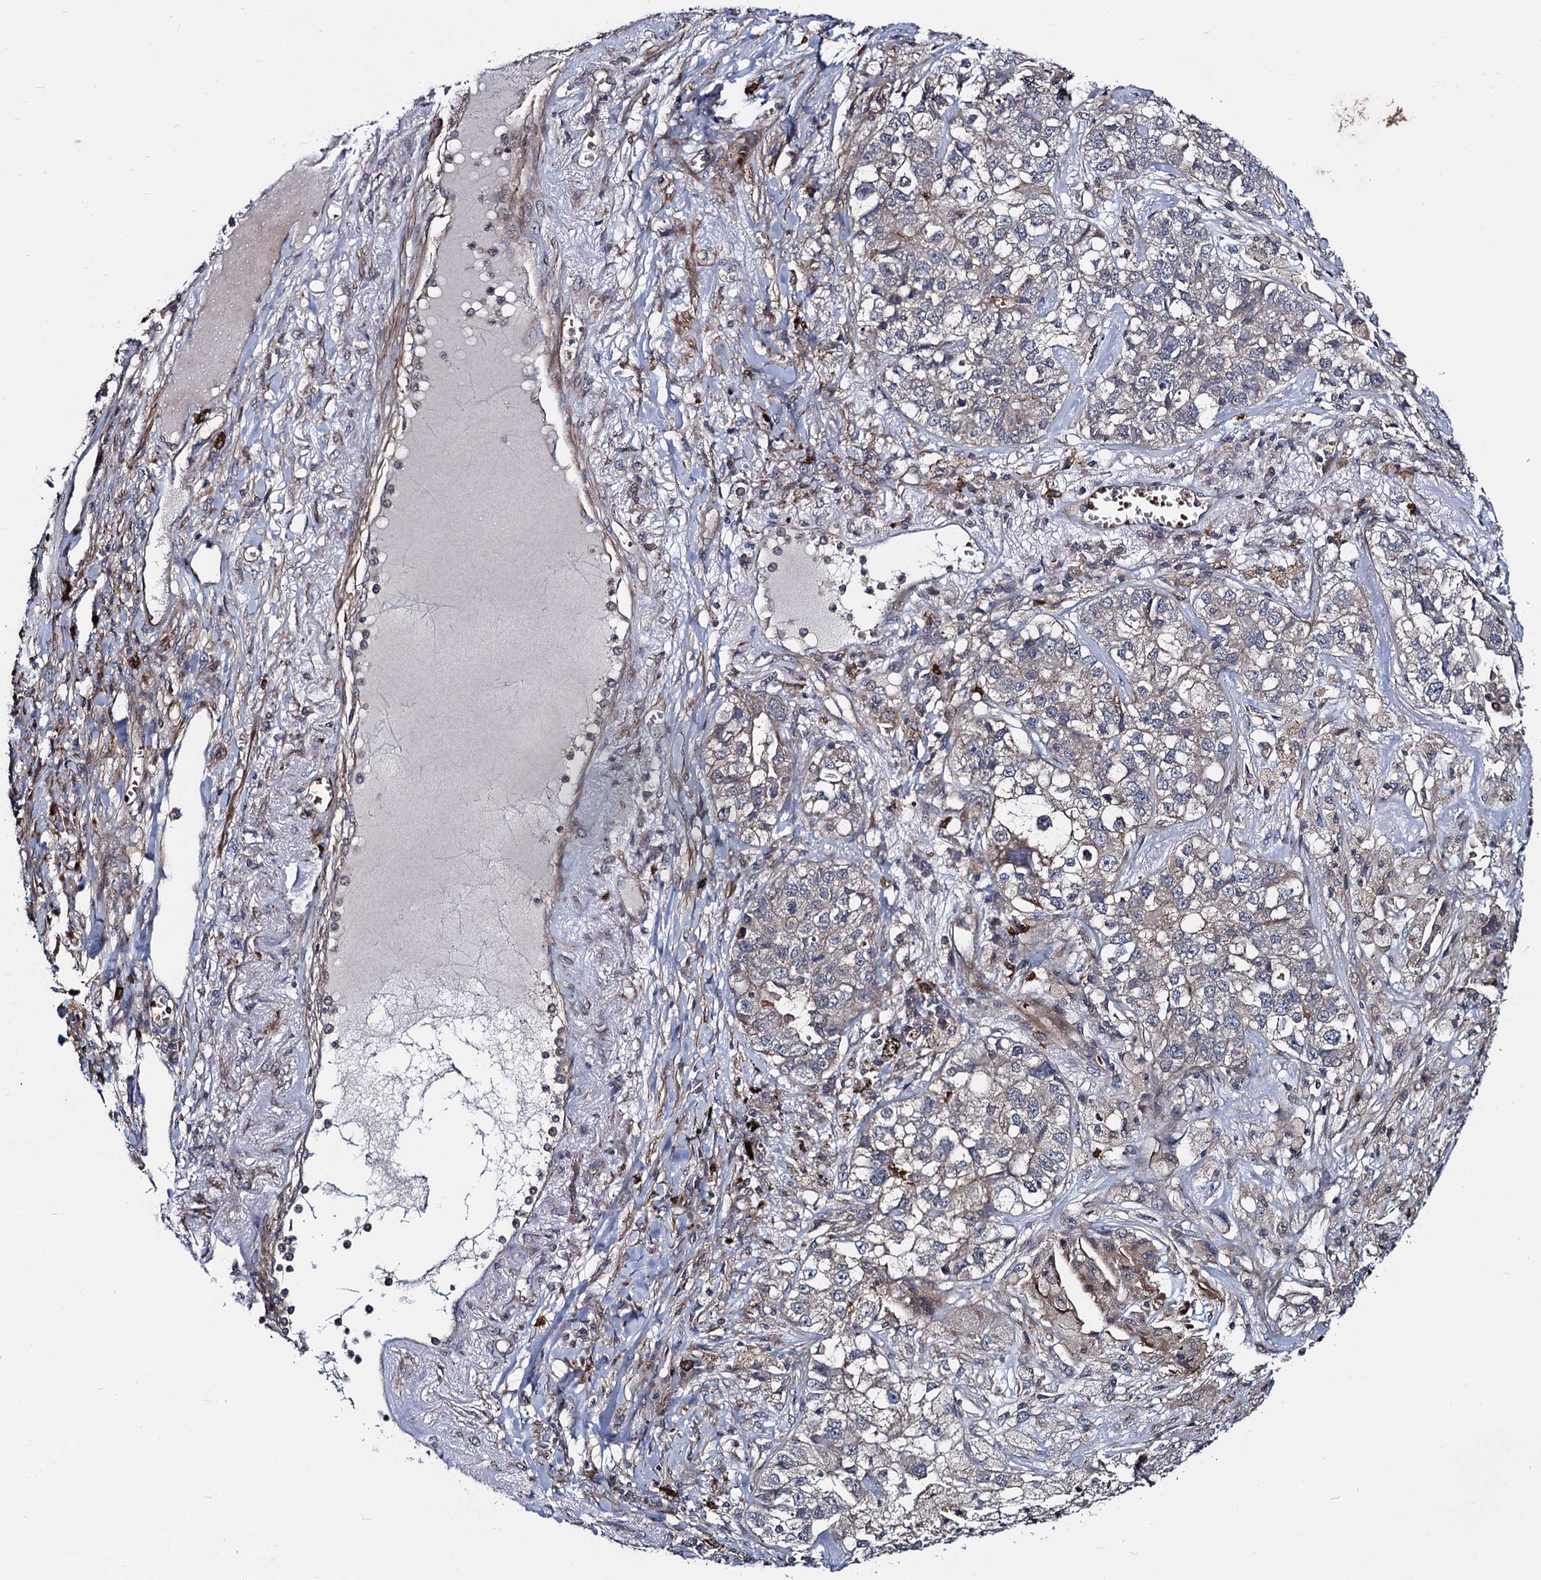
{"staining": {"intensity": "negative", "quantity": "none", "location": "none"}, "tissue": "lung cancer", "cell_type": "Tumor cells", "image_type": "cancer", "snomed": [{"axis": "morphology", "description": "Adenocarcinoma, NOS"}, {"axis": "topography", "description": "Lung"}], "caption": "DAB immunohistochemical staining of human lung cancer shows no significant positivity in tumor cells.", "gene": "KXD1", "patient": {"sex": "male", "age": 49}}